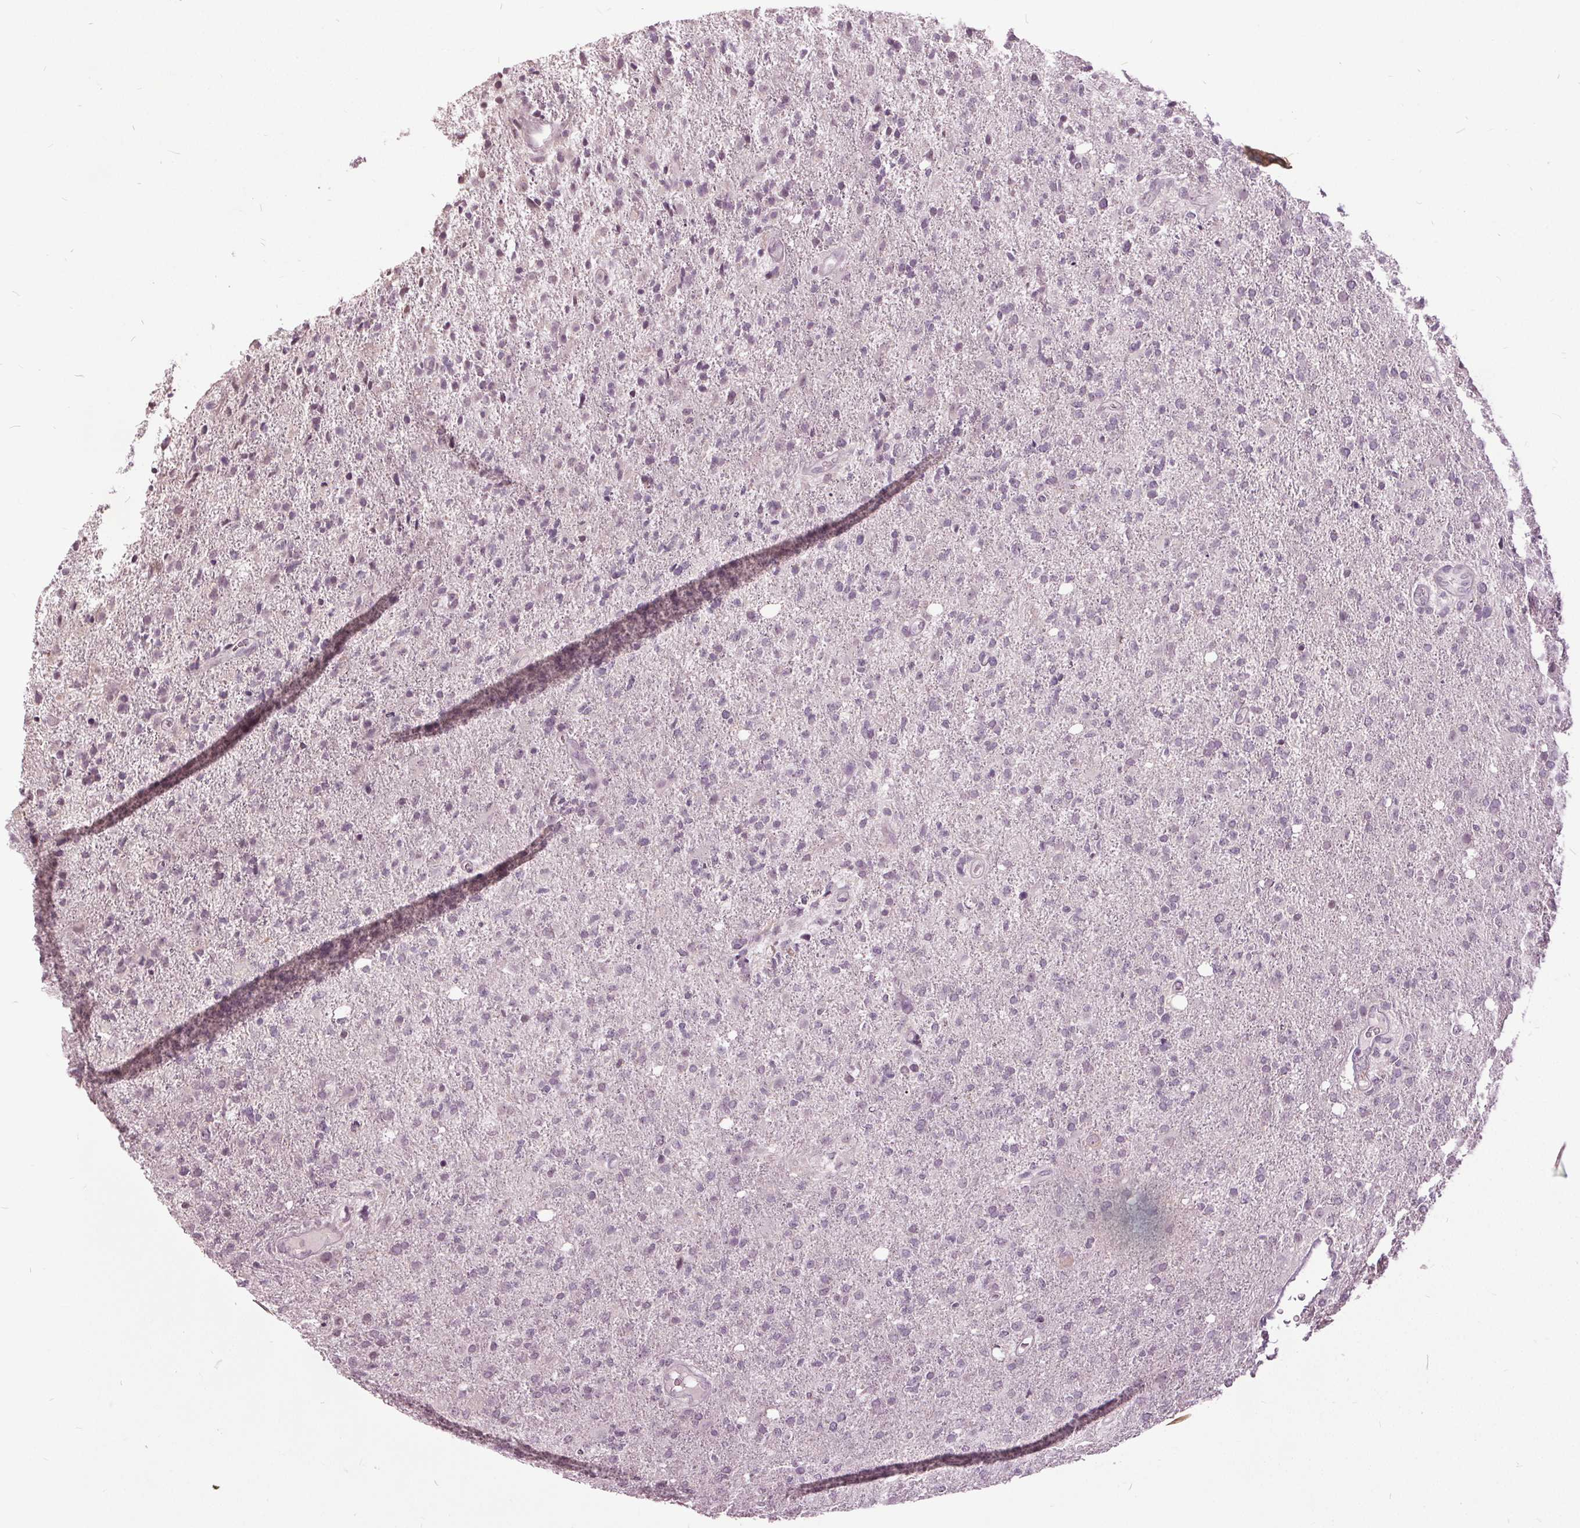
{"staining": {"intensity": "negative", "quantity": "none", "location": "none"}, "tissue": "glioma", "cell_type": "Tumor cells", "image_type": "cancer", "snomed": [{"axis": "morphology", "description": "Glioma, malignant, High grade"}, {"axis": "topography", "description": "Cerebral cortex"}], "caption": "Immunohistochemistry (IHC) of glioma displays no staining in tumor cells.", "gene": "CXCL16", "patient": {"sex": "male", "age": 70}}